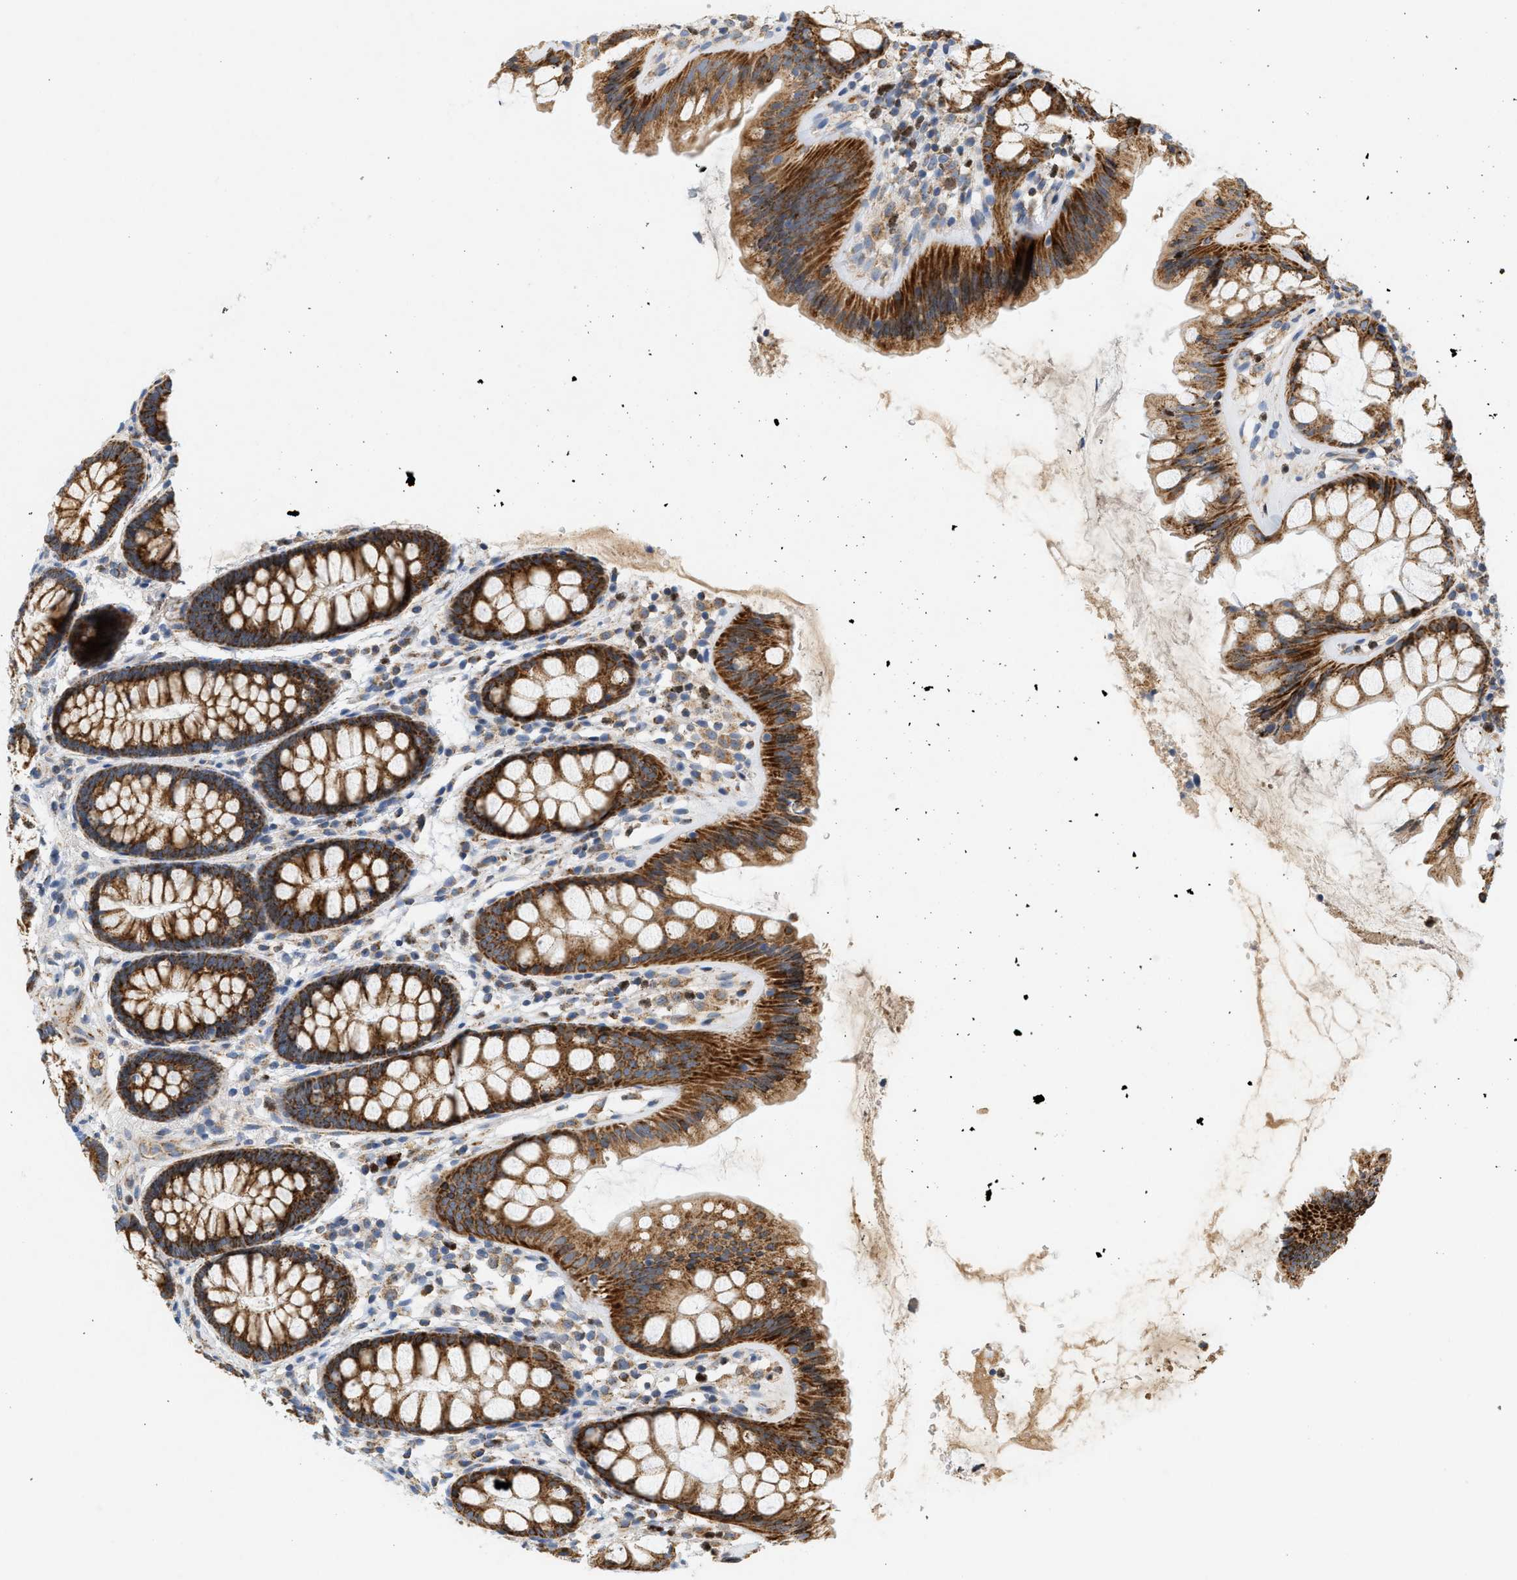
{"staining": {"intensity": "weak", "quantity": "25%-75%", "location": "cytoplasmic/membranous"}, "tissue": "colon", "cell_type": "Endothelial cells", "image_type": "normal", "snomed": [{"axis": "morphology", "description": "Normal tissue, NOS"}, {"axis": "topography", "description": "Colon"}], "caption": "DAB immunohistochemical staining of normal human colon demonstrates weak cytoplasmic/membranous protein positivity in approximately 25%-75% of endothelial cells. (brown staining indicates protein expression, while blue staining denotes nuclei).", "gene": "MCU", "patient": {"sex": "female", "age": 56}}